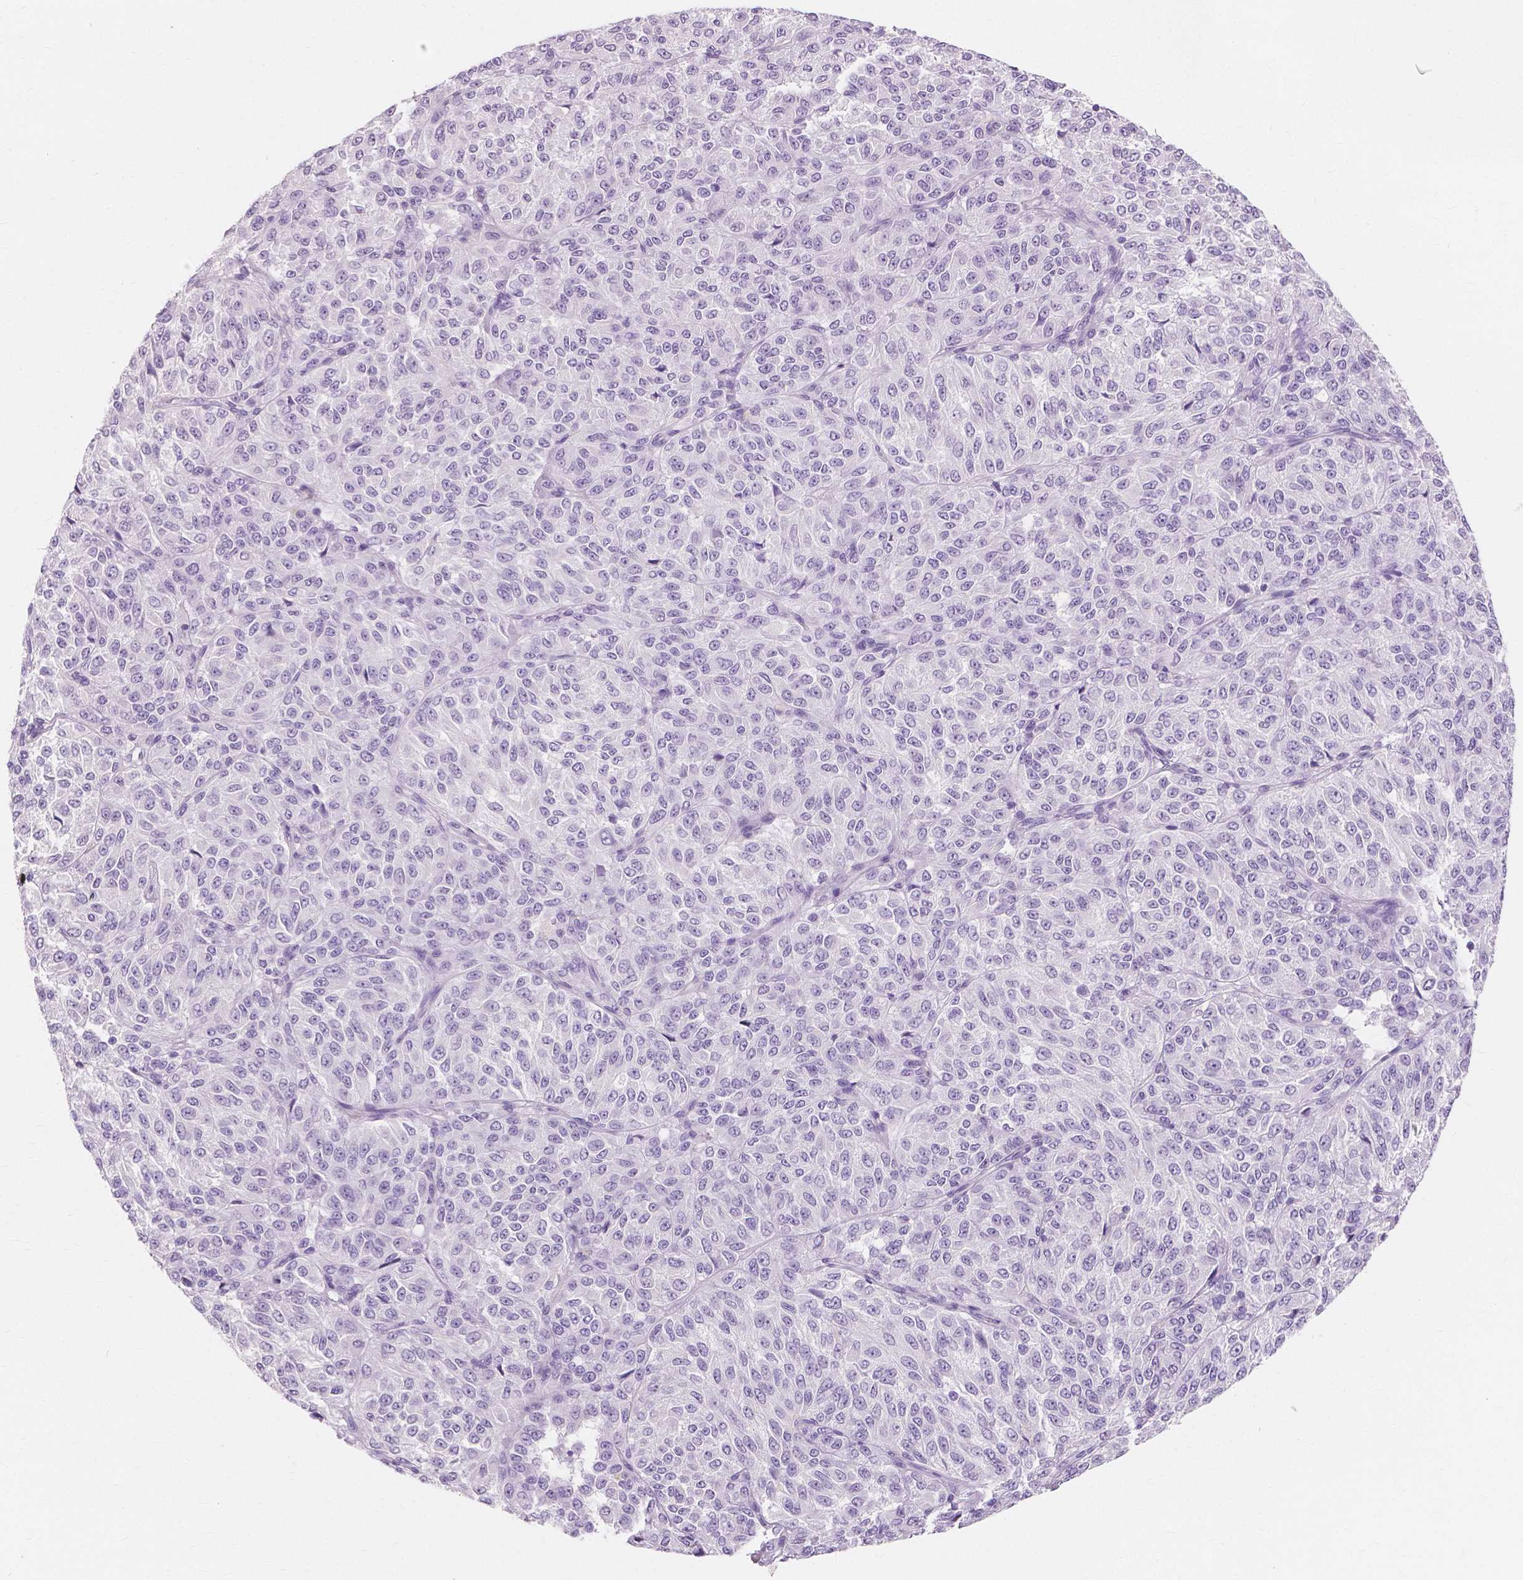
{"staining": {"intensity": "negative", "quantity": "none", "location": "none"}, "tissue": "melanoma", "cell_type": "Tumor cells", "image_type": "cancer", "snomed": [{"axis": "morphology", "description": "Malignant melanoma, Metastatic site"}, {"axis": "topography", "description": "Brain"}], "caption": "Histopathology image shows no significant protein positivity in tumor cells of malignant melanoma (metastatic site).", "gene": "MUC12", "patient": {"sex": "female", "age": 56}}